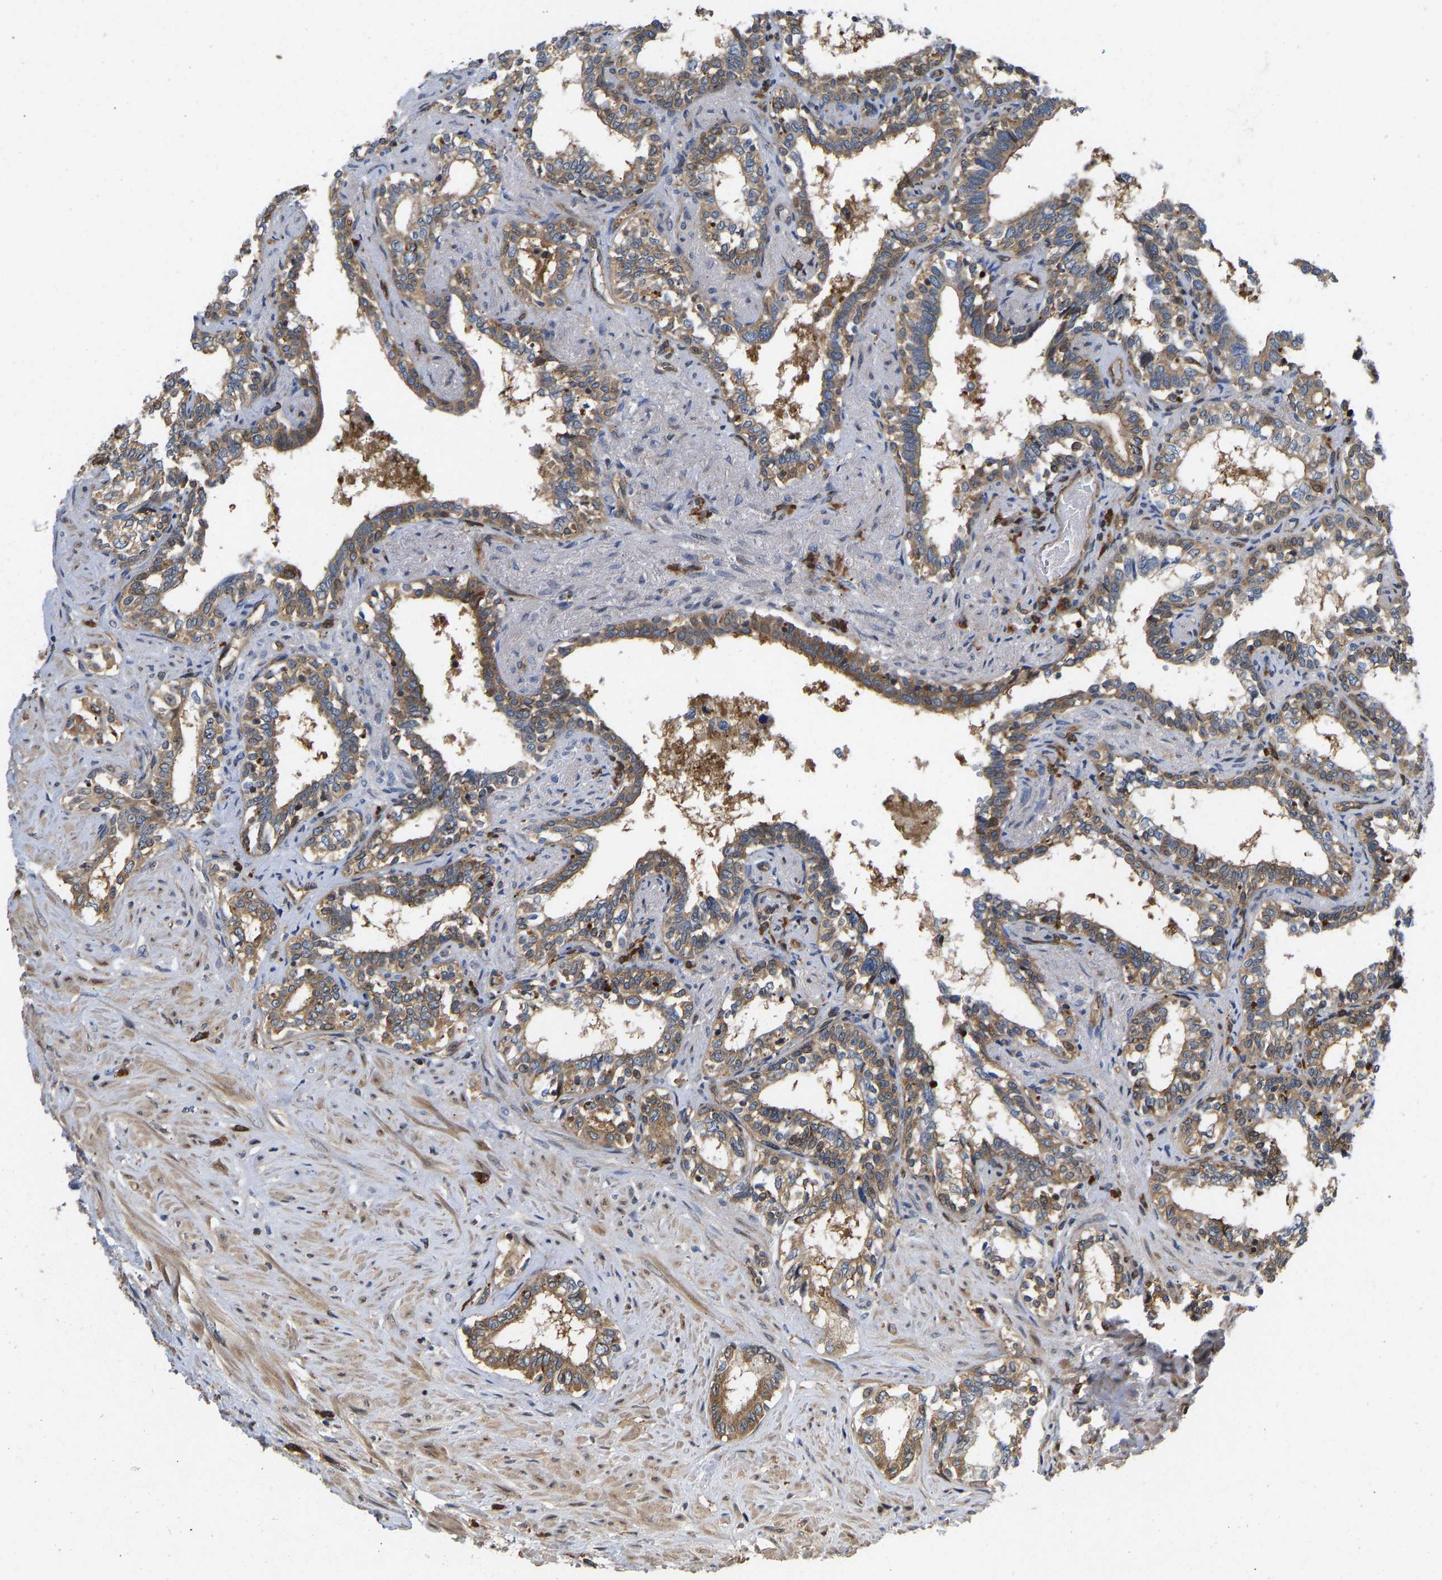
{"staining": {"intensity": "moderate", "quantity": ">75%", "location": "cytoplasmic/membranous"}, "tissue": "seminal vesicle", "cell_type": "Glandular cells", "image_type": "normal", "snomed": [{"axis": "morphology", "description": "Normal tissue, NOS"}, {"axis": "morphology", "description": "Adenocarcinoma, High grade"}, {"axis": "topography", "description": "Prostate"}, {"axis": "topography", "description": "Seminal veicle"}], "caption": "IHC staining of unremarkable seminal vesicle, which reveals medium levels of moderate cytoplasmic/membranous expression in about >75% of glandular cells indicating moderate cytoplasmic/membranous protein expression. The staining was performed using DAB (brown) for protein detection and nuclei were counterstained in hematoxylin (blue).", "gene": "RASGRF2", "patient": {"sex": "male", "age": 55}}